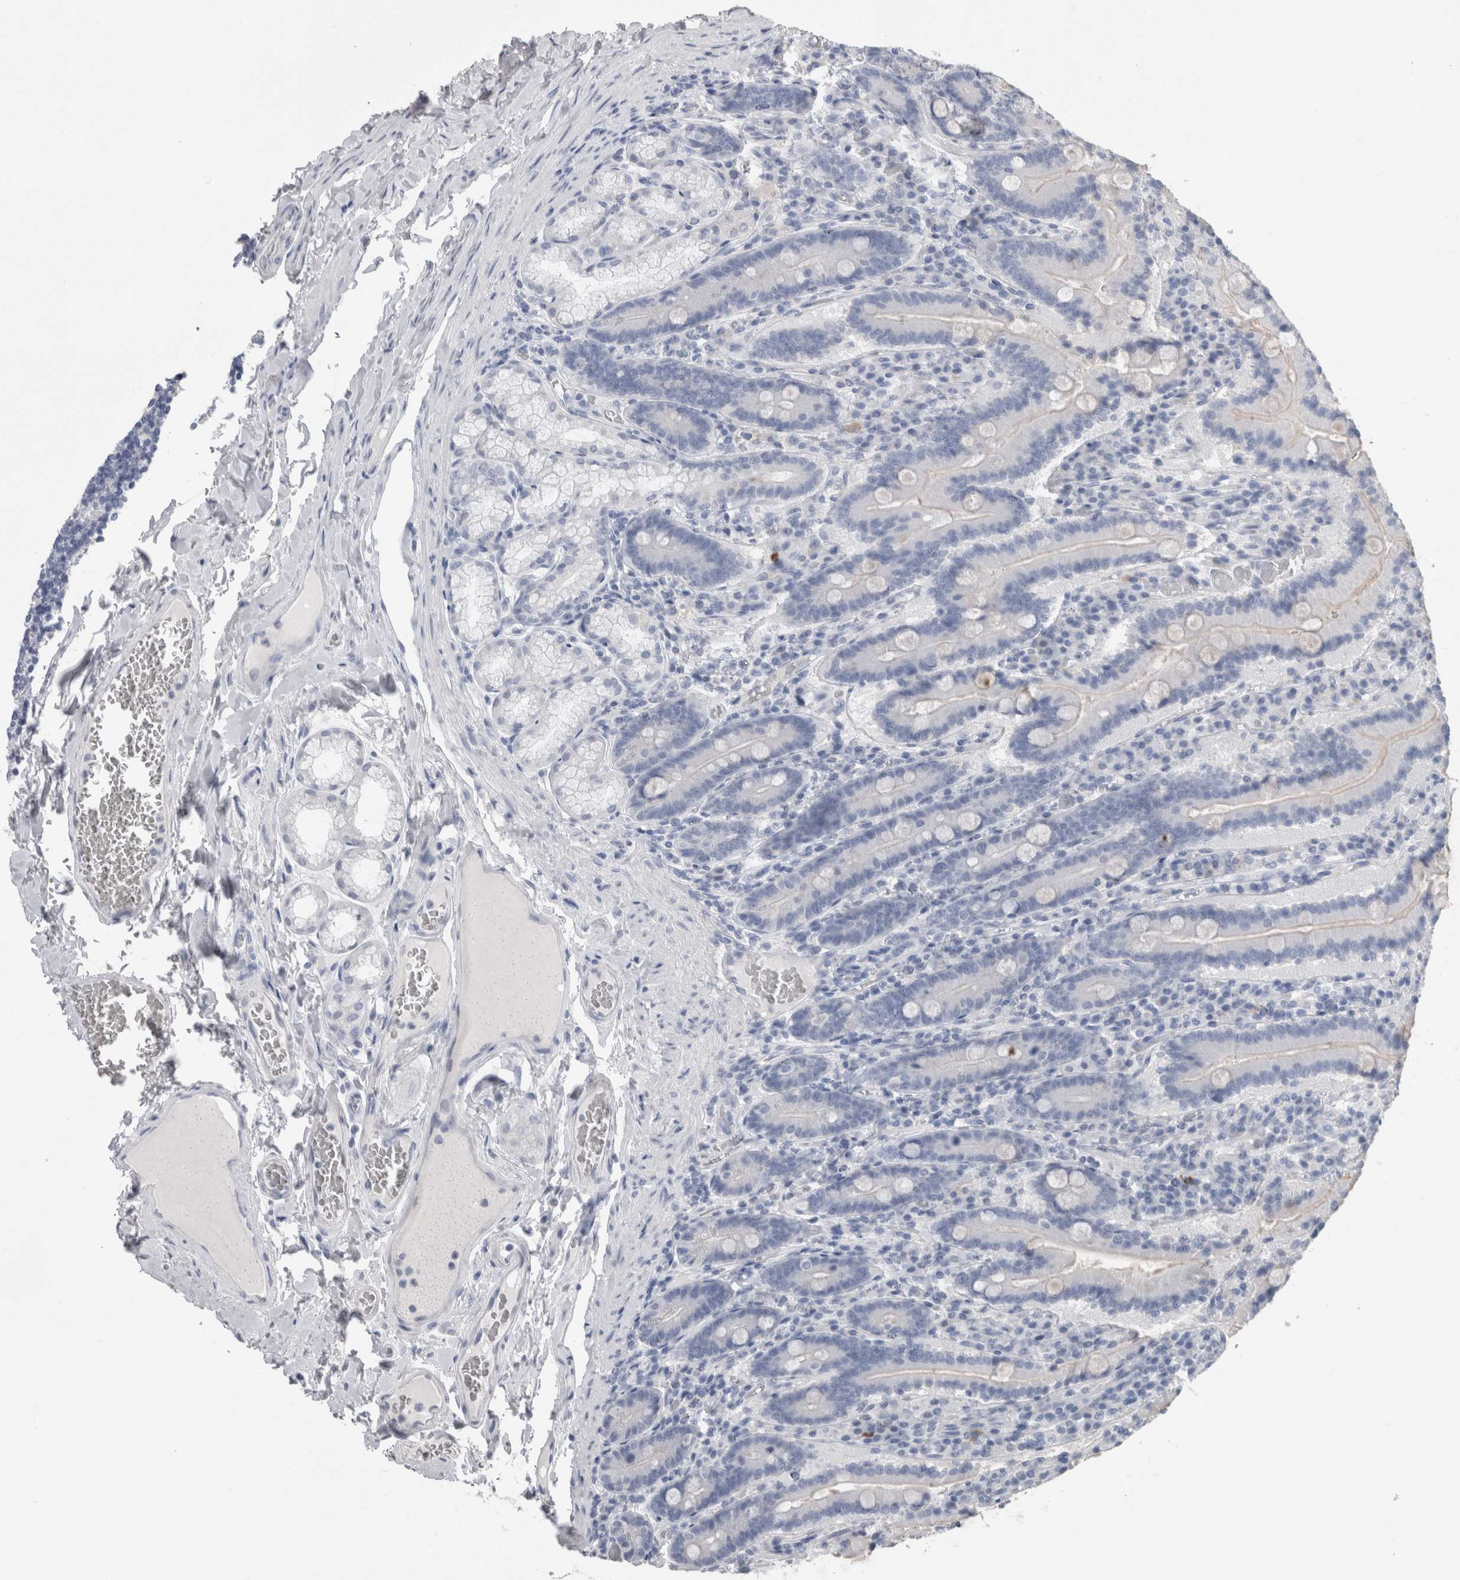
{"staining": {"intensity": "negative", "quantity": "none", "location": "none"}, "tissue": "duodenum", "cell_type": "Glandular cells", "image_type": "normal", "snomed": [{"axis": "morphology", "description": "Normal tissue, NOS"}, {"axis": "topography", "description": "Duodenum"}], "caption": "Immunohistochemical staining of normal duodenum reveals no significant positivity in glandular cells. The staining was performed using DAB (3,3'-diaminobenzidine) to visualize the protein expression in brown, while the nuclei were stained in blue with hematoxylin (Magnification: 20x).", "gene": "CA8", "patient": {"sex": "female", "age": 62}}